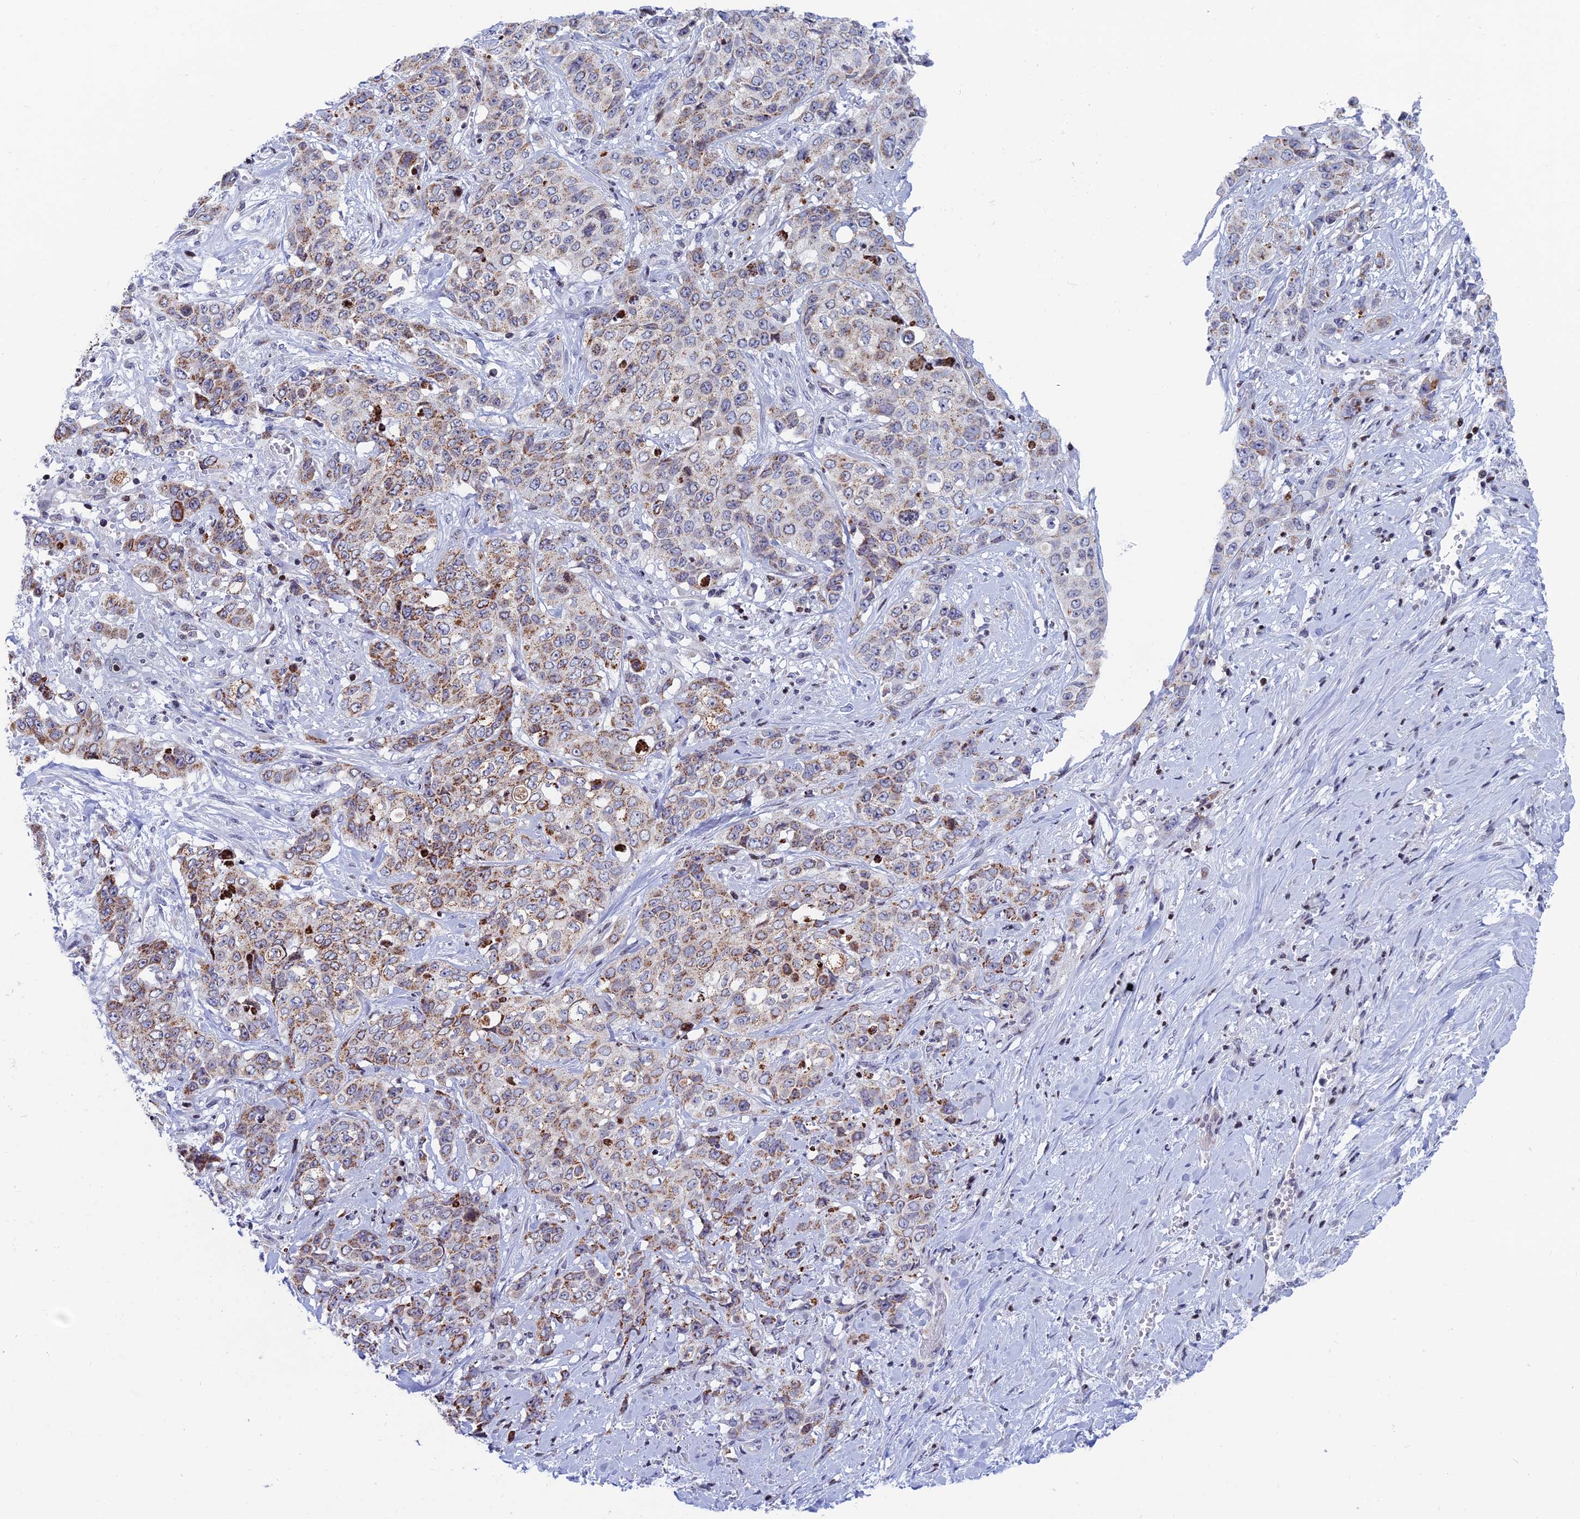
{"staining": {"intensity": "moderate", "quantity": ">75%", "location": "cytoplasmic/membranous"}, "tissue": "stomach cancer", "cell_type": "Tumor cells", "image_type": "cancer", "snomed": [{"axis": "morphology", "description": "Adenocarcinoma, NOS"}, {"axis": "topography", "description": "Stomach, upper"}], "caption": "Stomach cancer stained with DAB IHC demonstrates medium levels of moderate cytoplasmic/membranous staining in approximately >75% of tumor cells. (Stains: DAB in brown, nuclei in blue, Microscopy: brightfield microscopy at high magnification).", "gene": "AFF3", "patient": {"sex": "male", "age": 62}}